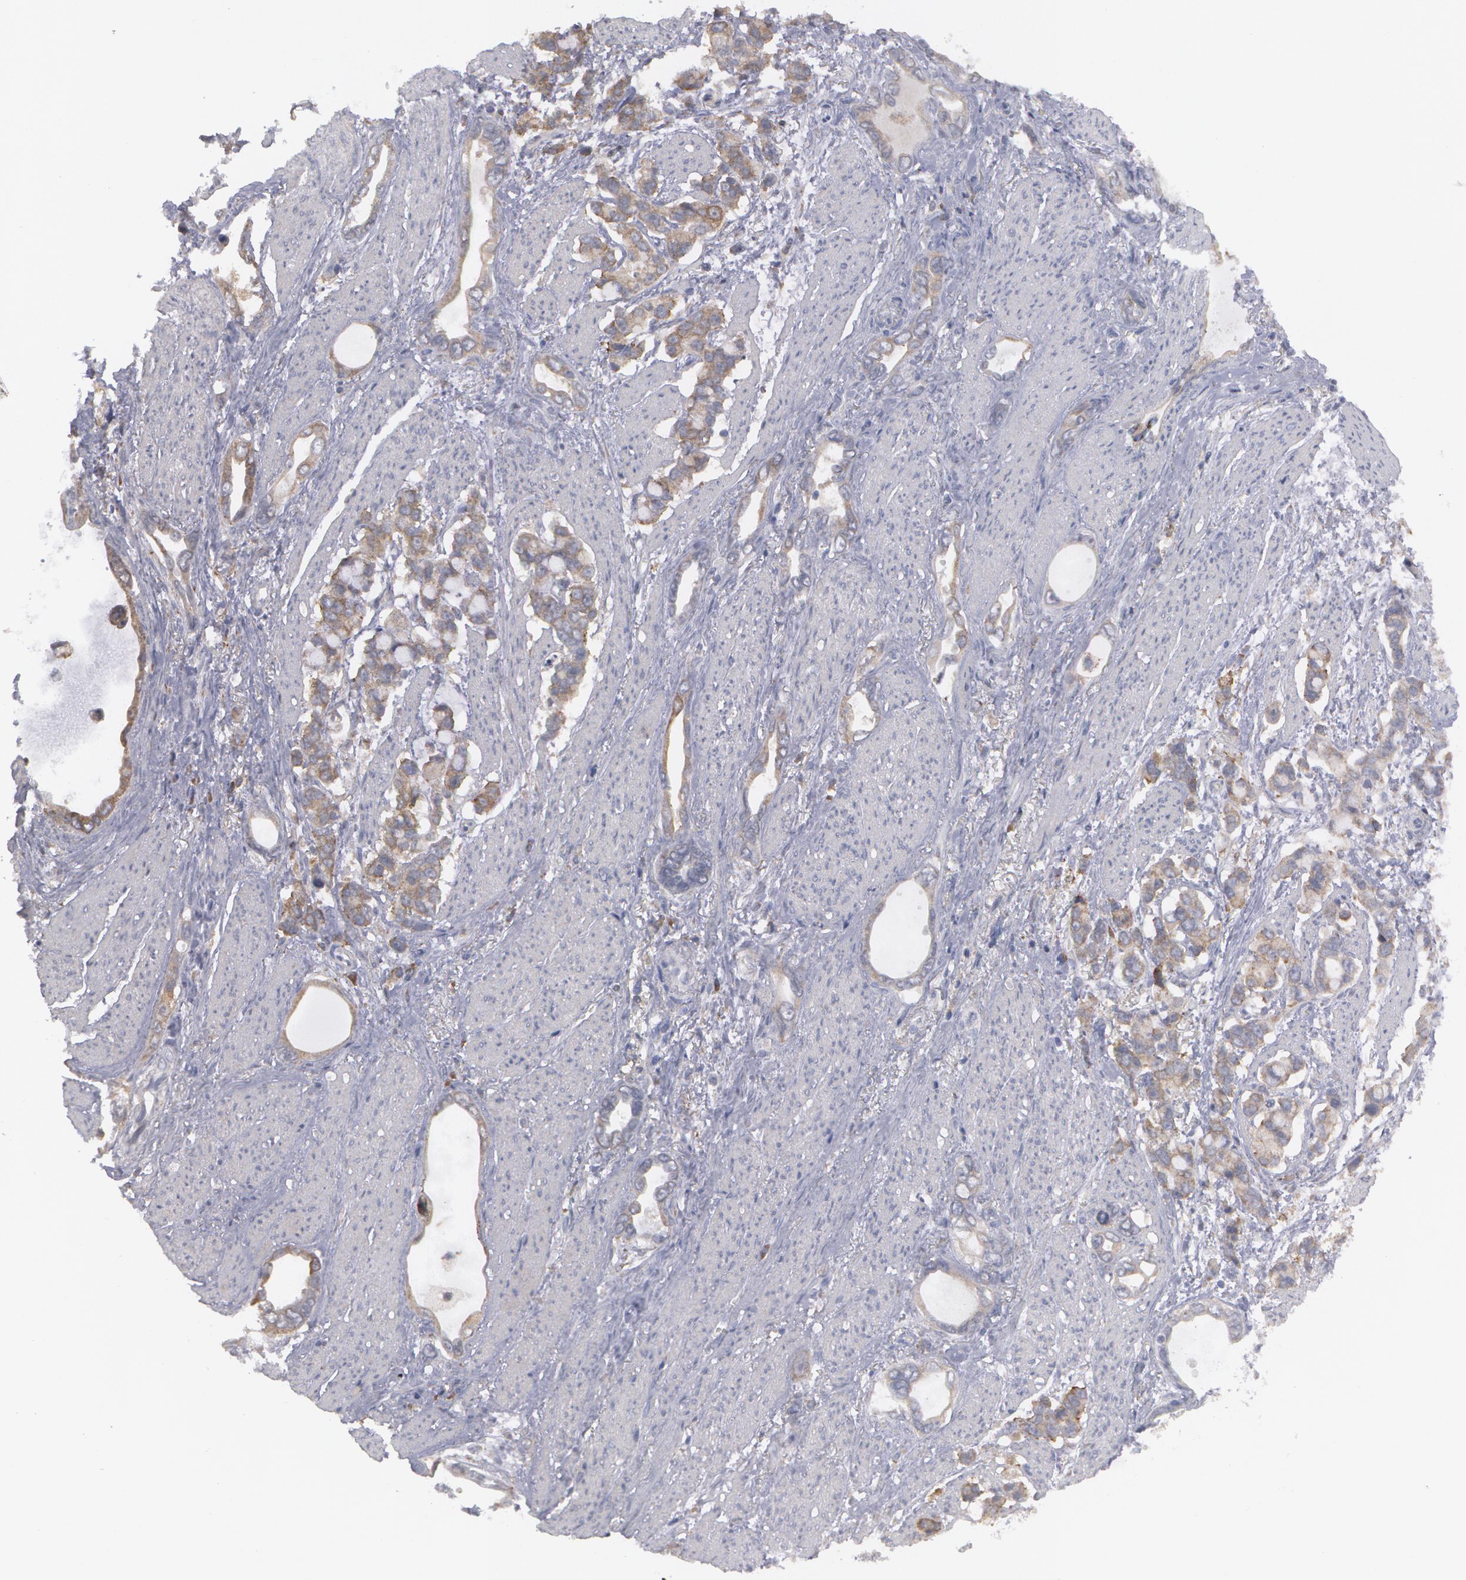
{"staining": {"intensity": "moderate", "quantity": ">75%", "location": "cytoplasmic/membranous"}, "tissue": "stomach cancer", "cell_type": "Tumor cells", "image_type": "cancer", "snomed": [{"axis": "morphology", "description": "Adenocarcinoma, NOS"}, {"axis": "topography", "description": "Stomach"}], "caption": "Immunohistochemistry (DAB) staining of stomach cancer (adenocarcinoma) shows moderate cytoplasmic/membranous protein expression in about >75% of tumor cells.", "gene": "MTHFD1", "patient": {"sex": "male", "age": 78}}